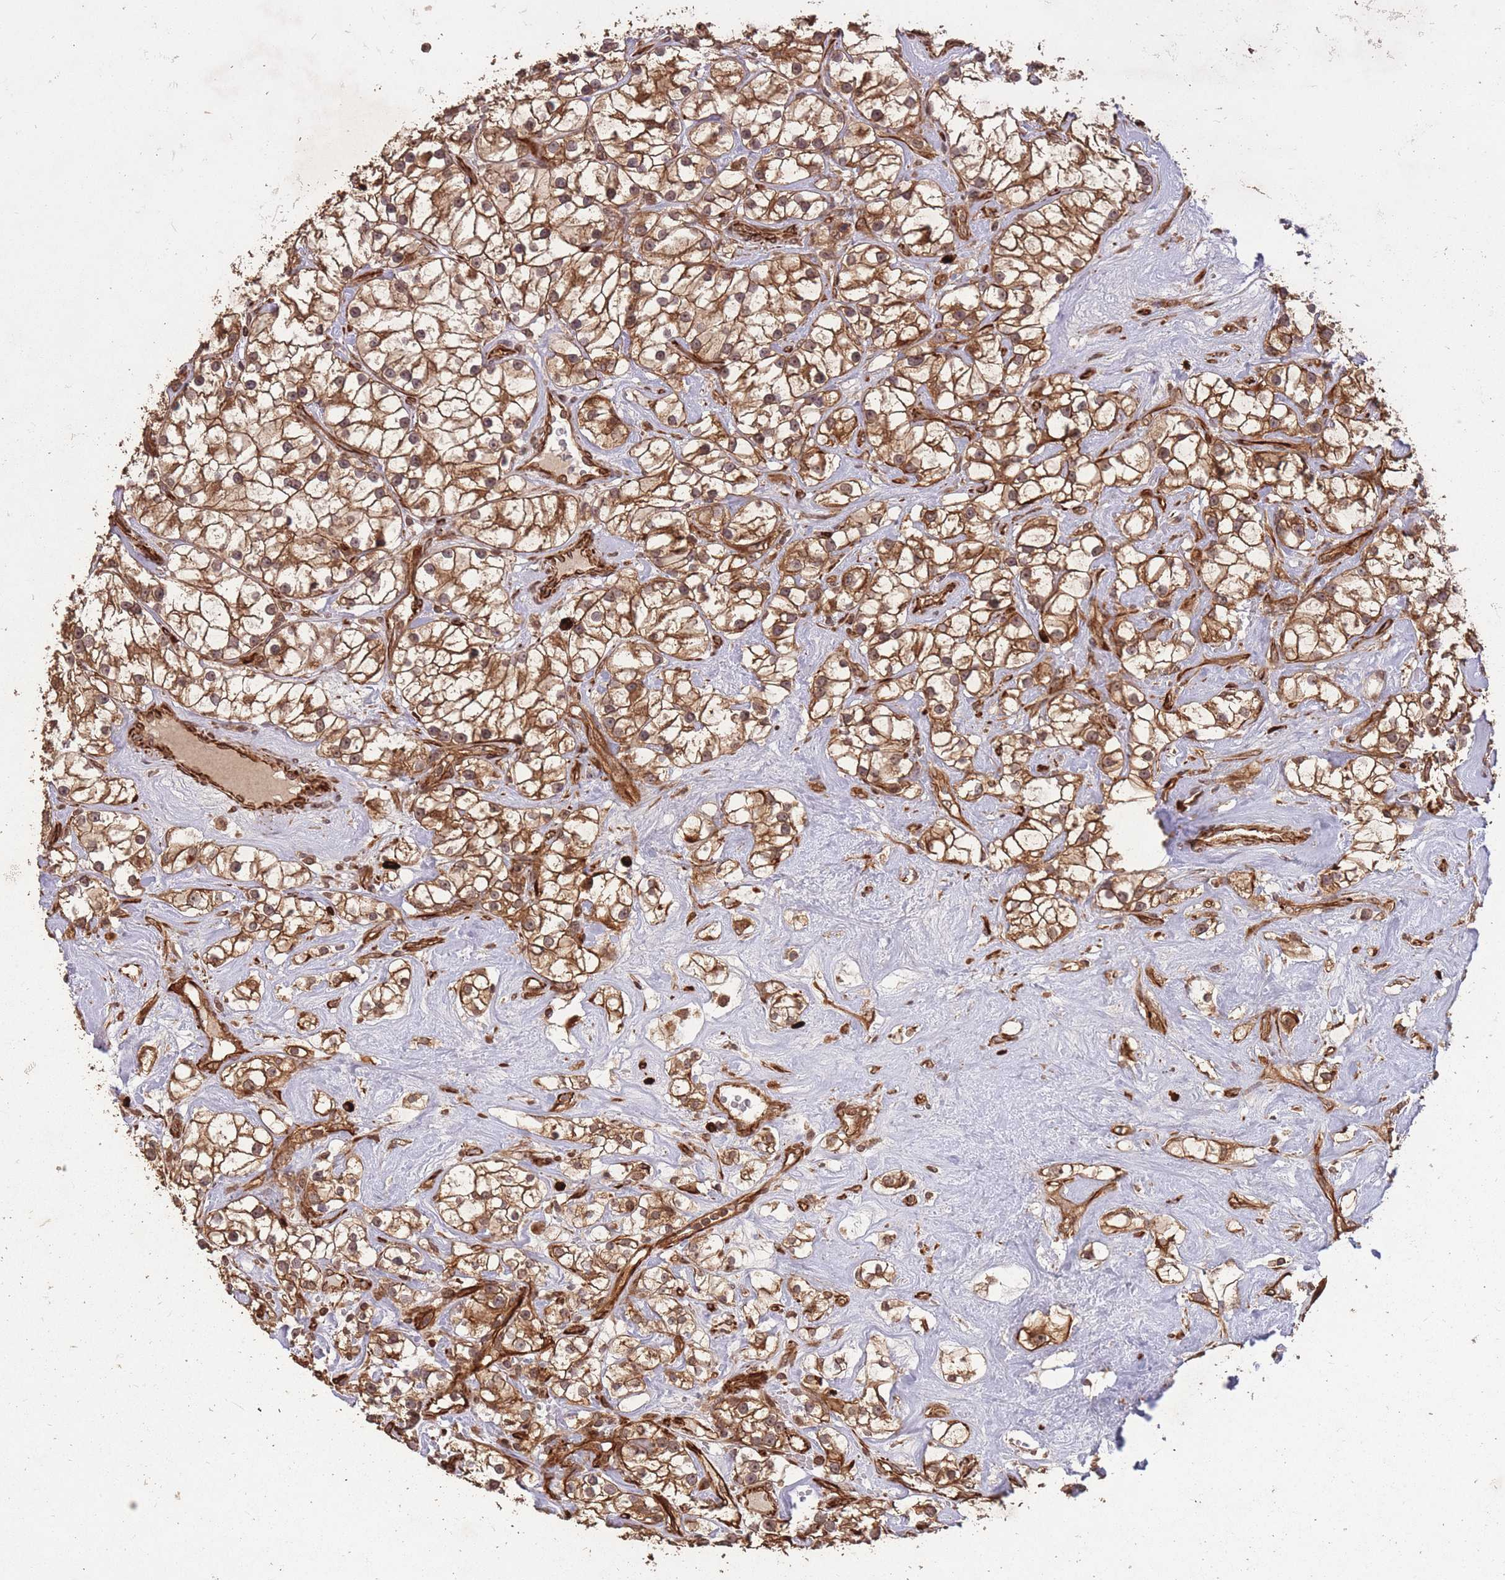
{"staining": {"intensity": "strong", "quantity": ">75%", "location": "cytoplasmic/membranous"}, "tissue": "renal cancer", "cell_type": "Tumor cells", "image_type": "cancer", "snomed": [{"axis": "morphology", "description": "Adenocarcinoma, NOS"}, {"axis": "topography", "description": "Kidney"}], "caption": "Human renal cancer stained for a protein (brown) demonstrates strong cytoplasmic/membranous positive staining in about >75% of tumor cells.", "gene": "ERBB3", "patient": {"sex": "male", "age": 77}}